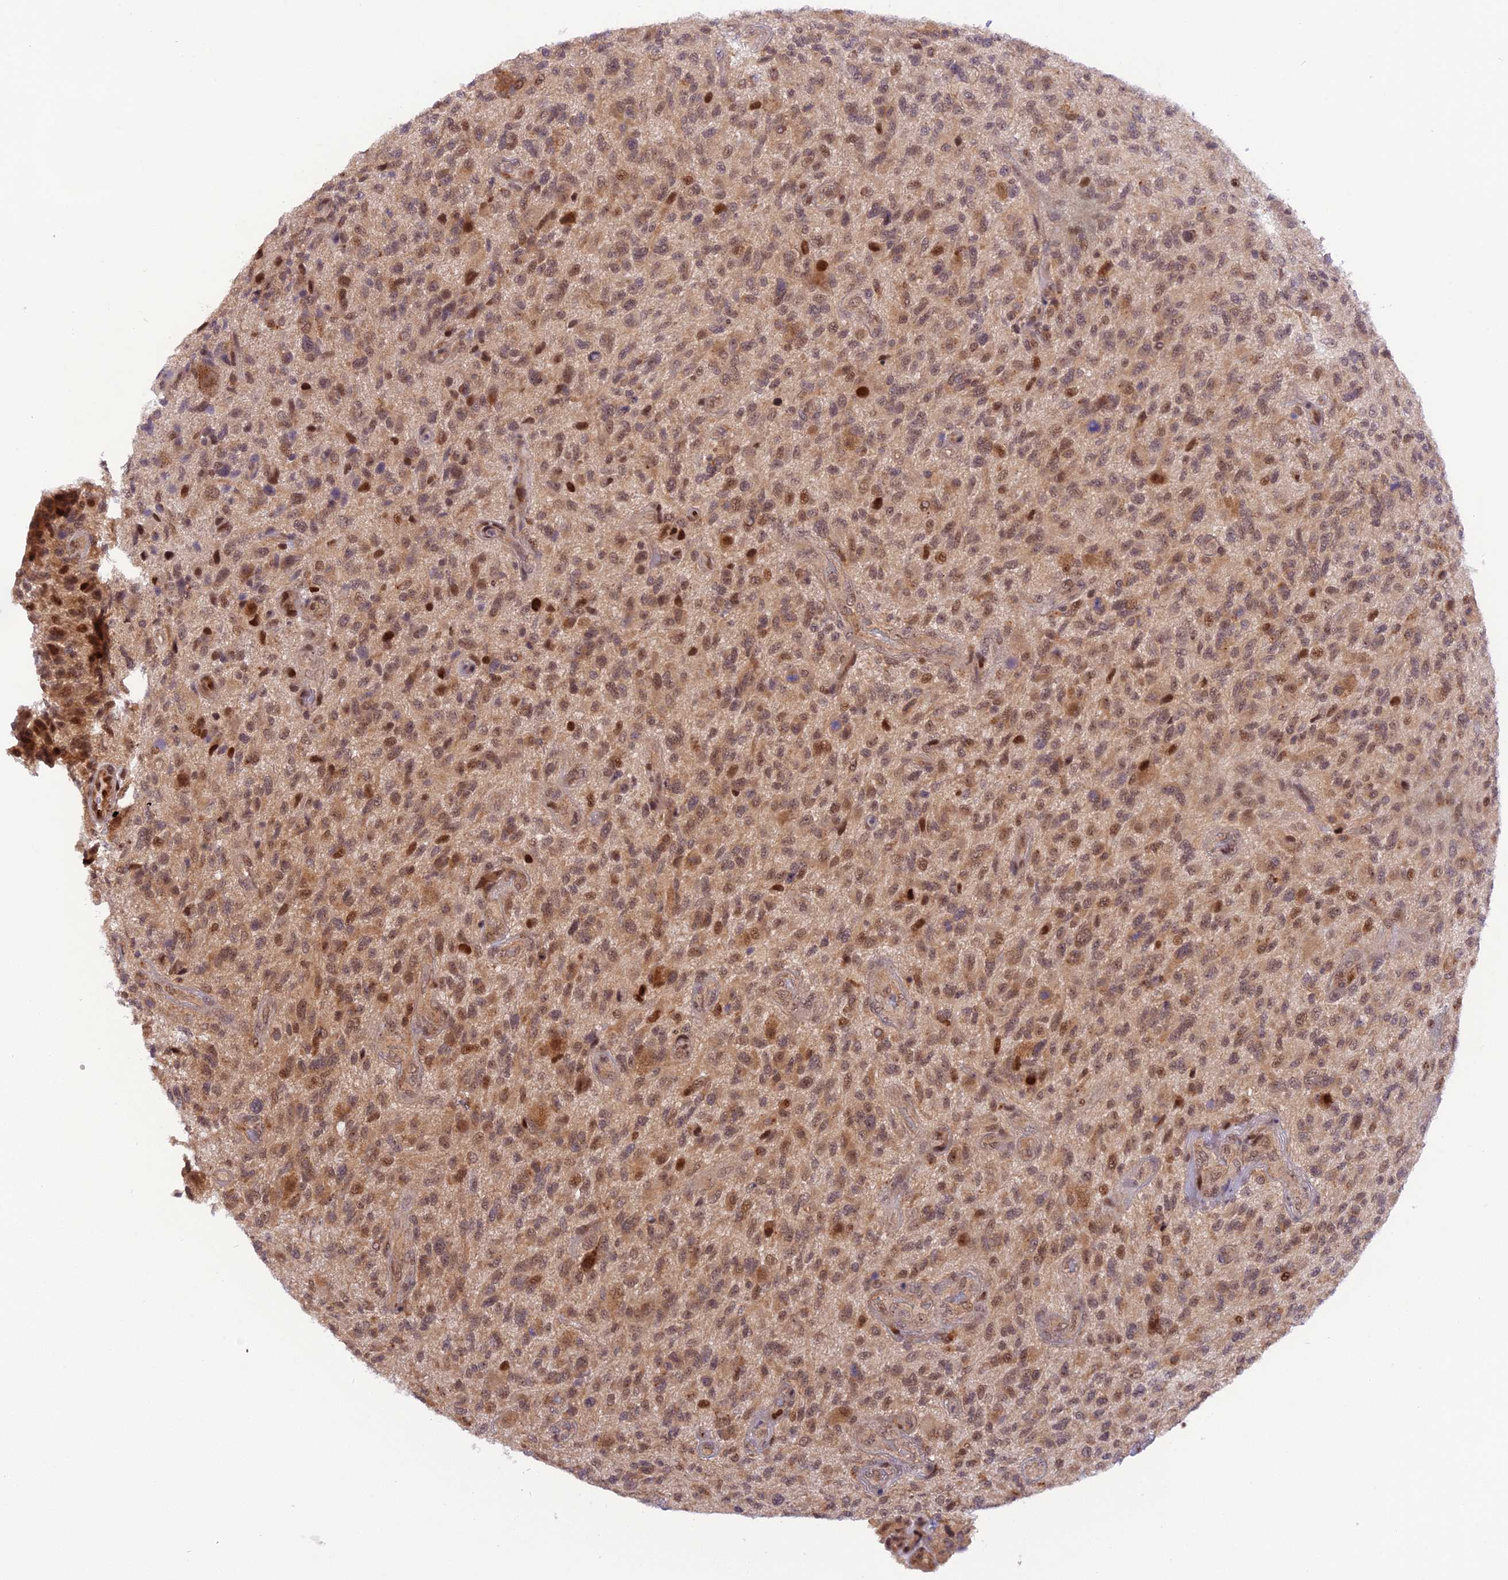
{"staining": {"intensity": "moderate", "quantity": ">75%", "location": "nuclear"}, "tissue": "glioma", "cell_type": "Tumor cells", "image_type": "cancer", "snomed": [{"axis": "morphology", "description": "Glioma, malignant, High grade"}, {"axis": "topography", "description": "Brain"}], "caption": "The image shows immunohistochemical staining of glioma. There is moderate nuclear staining is seen in approximately >75% of tumor cells.", "gene": "SAMD4A", "patient": {"sex": "male", "age": 47}}